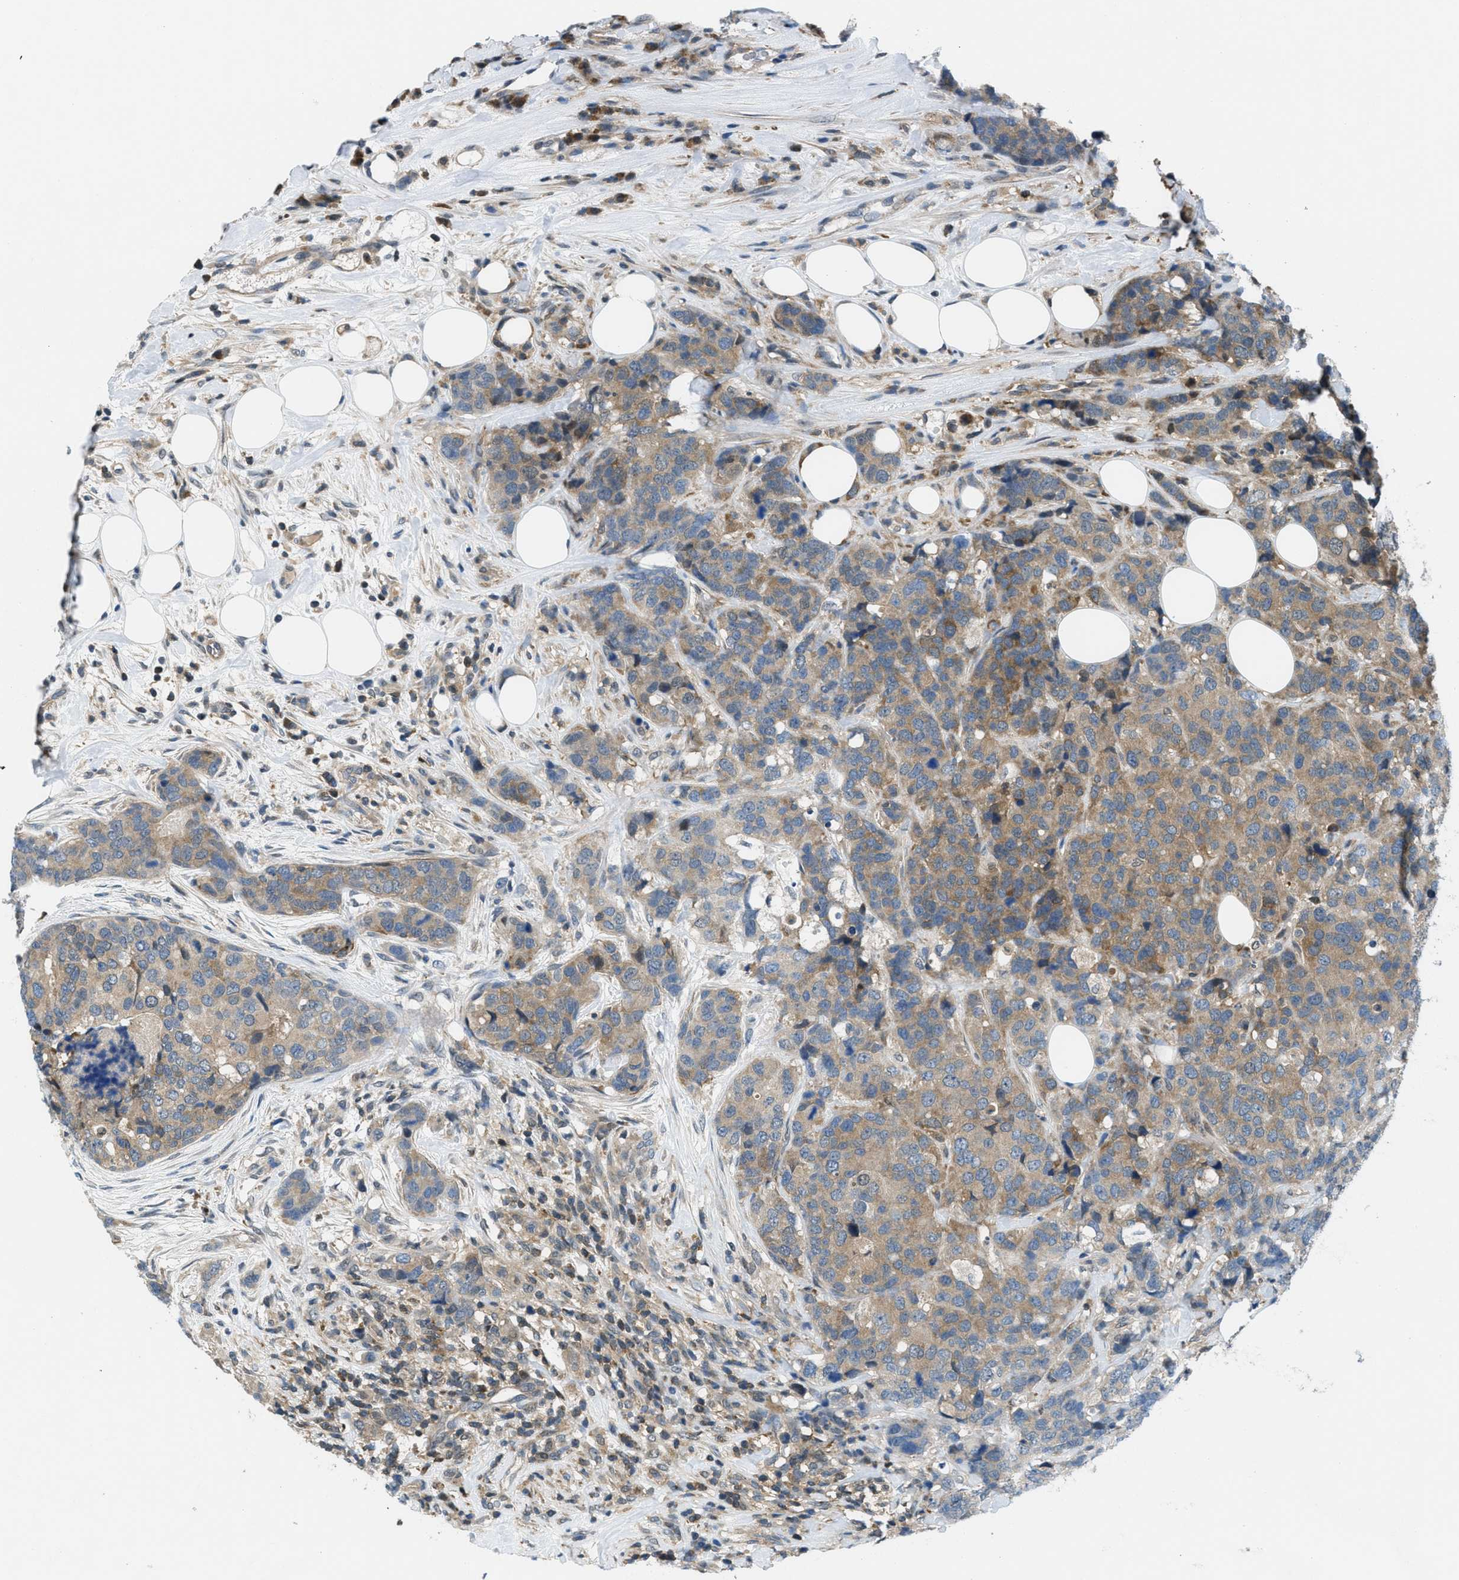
{"staining": {"intensity": "moderate", "quantity": "25%-75%", "location": "cytoplasmic/membranous"}, "tissue": "breast cancer", "cell_type": "Tumor cells", "image_type": "cancer", "snomed": [{"axis": "morphology", "description": "Lobular carcinoma"}, {"axis": "topography", "description": "Breast"}], "caption": "High-power microscopy captured an IHC photomicrograph of breast cancer, revealing moderate cytoplasmic/membranous expression in approximately 25%-75% of tumor cells.", "gene": "PIP5K1C", "patient": {"sex": "female", "age": 59}}